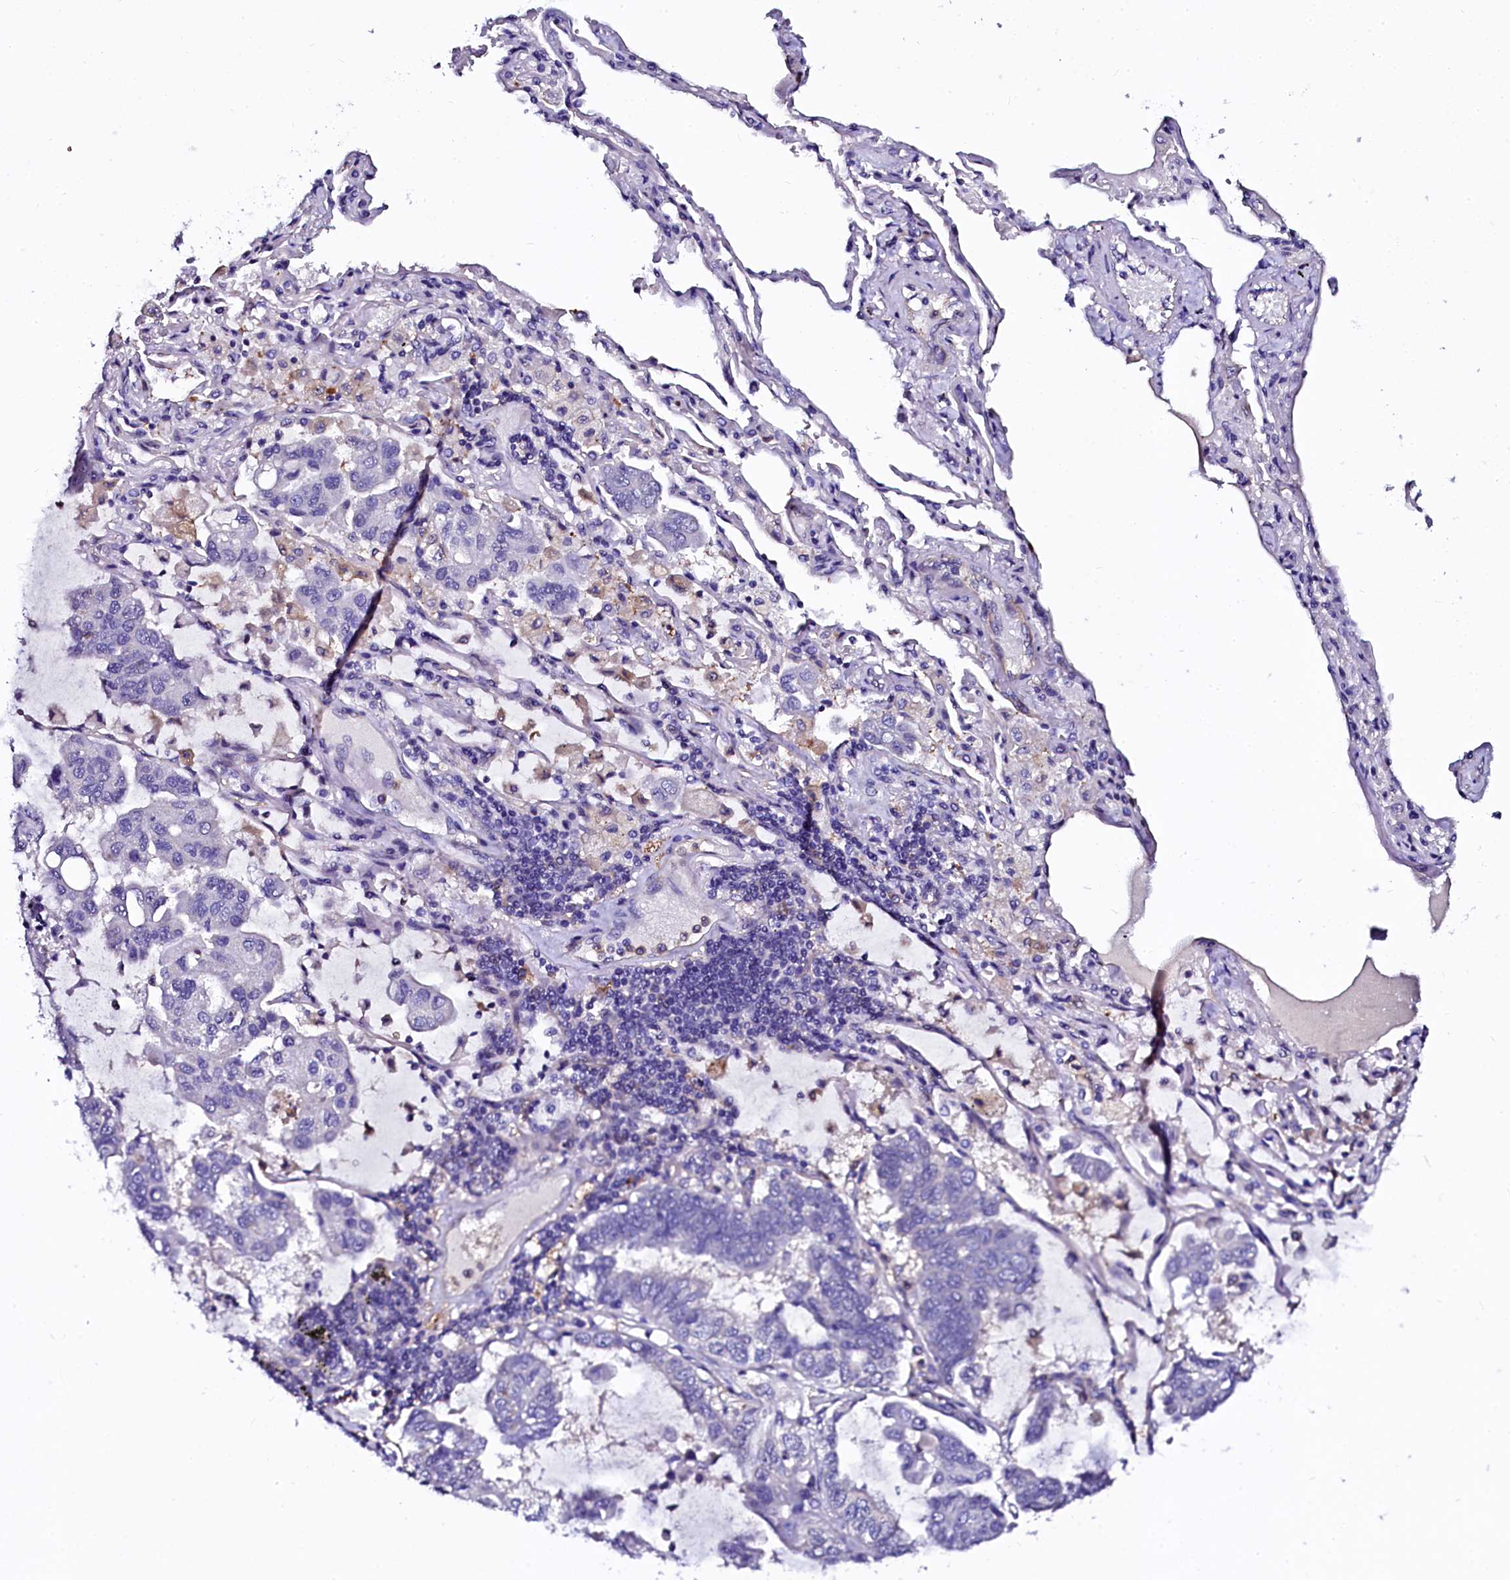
{"staining": {"intensity": "negative", "quantity": "none", "location": "none"}, "tissue": "lung cancer", "cell_type": "Tumor cells", "image_type": "cancer", "snomed": [{"axis": "morphology", "description": "Adenocarcinoma, NOS"}, {"axis": "topography", "description": "Lung"}], "caption": "Tumor cells are negative for brown protein staining in lung adenocarcinoma.", "gene": "OTOL1", "patient": {"sex": "male", "age": 64}}